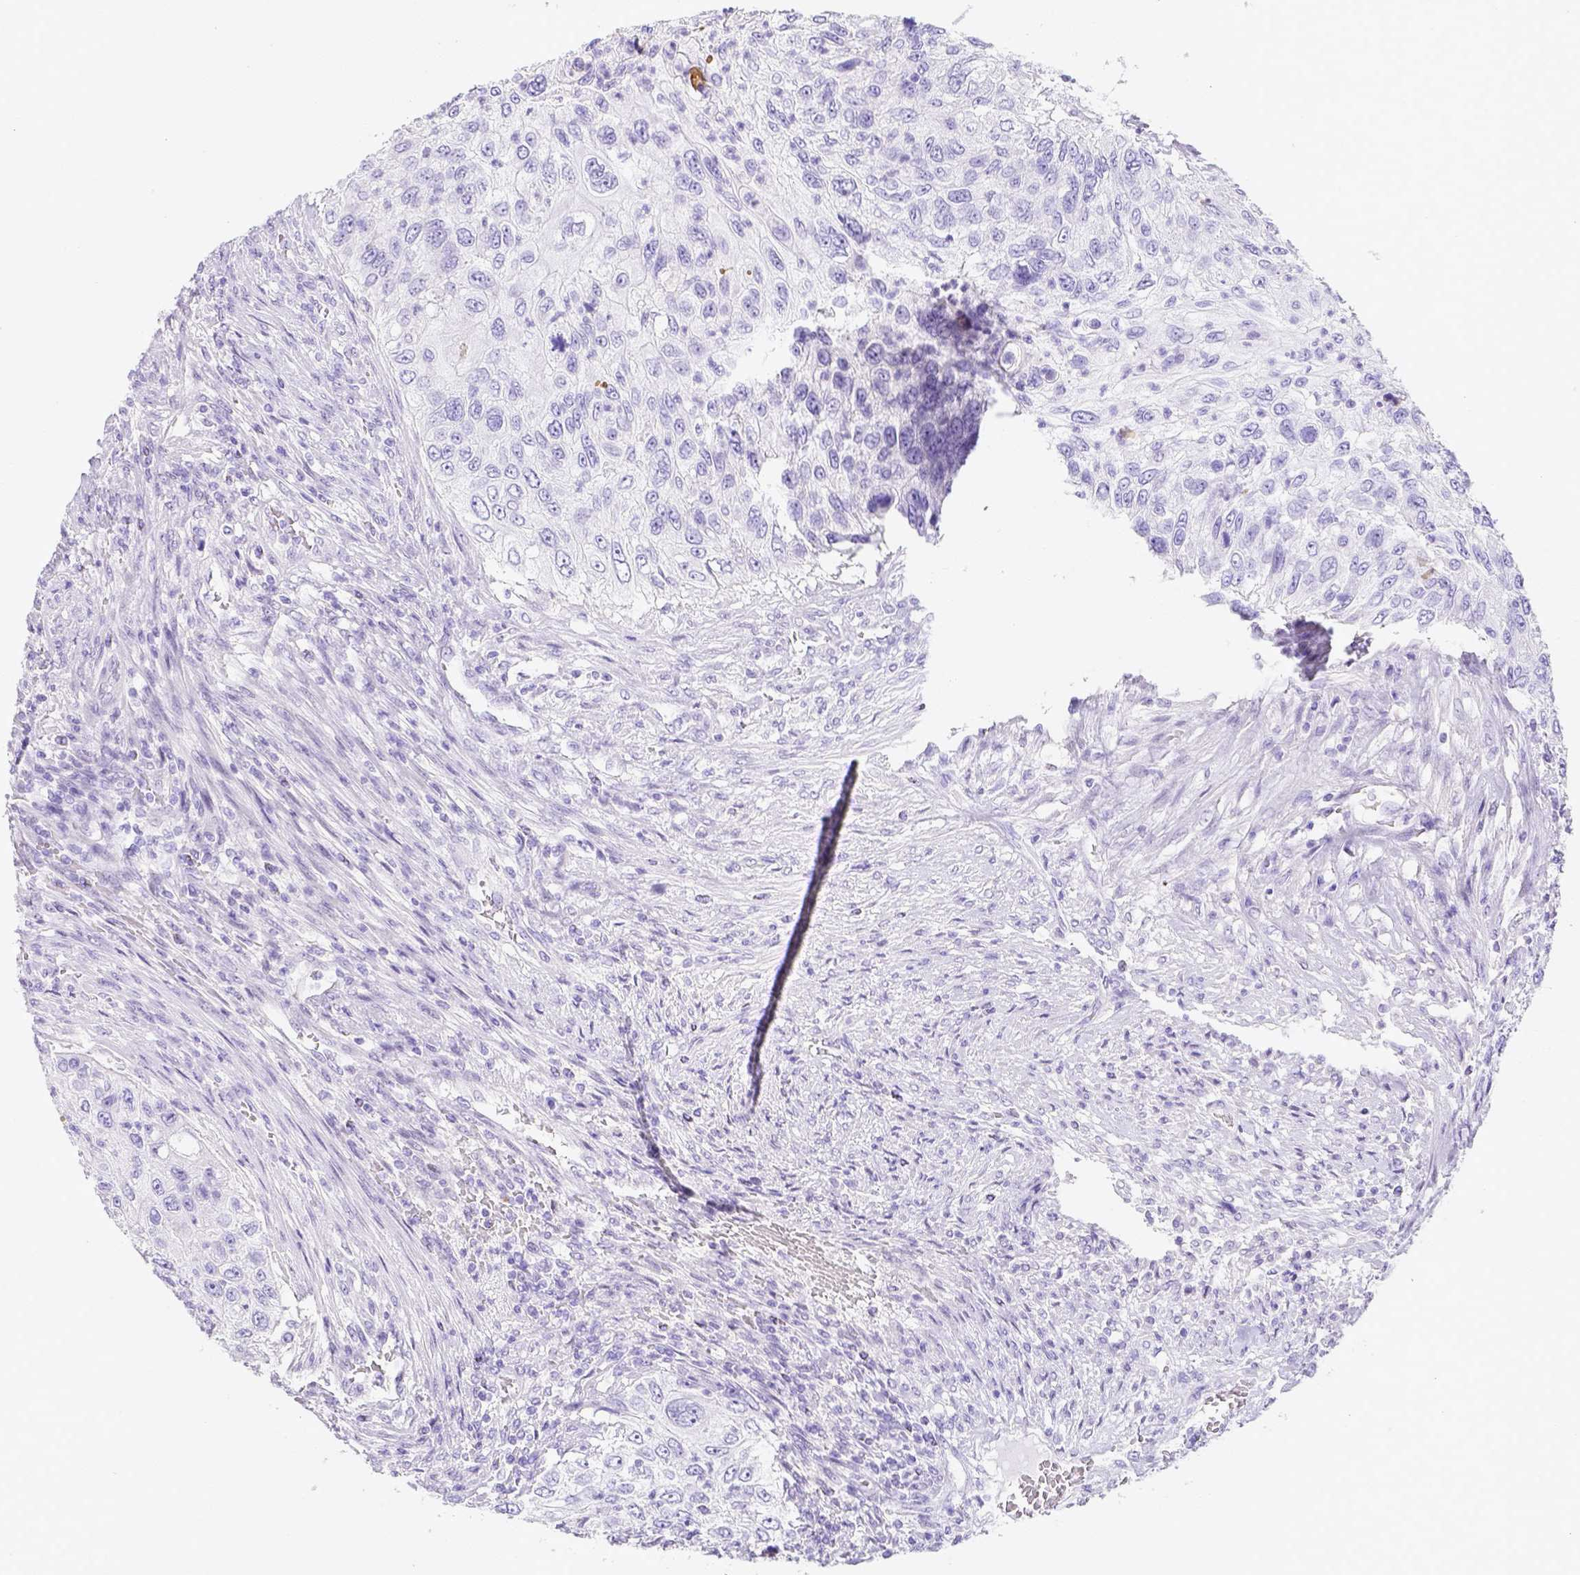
{"staining": {"intensity": "negative", "quantity": "none", "location": "none"}, "tissue": "urothelial cancer", "cell_type": "Tumor cells", "image_type": "cancer", "snomed": [{"axis": "morphology", "description": "Urothelial carcinoma, High grade"}, {"axis": "topography", "description": "Urinary bladder"}], "caption": "An IHC micrograph of urothelial cancer is shown. There is no staining in tumor cells of urothelial cancer.", "gene": "ARHGAP36", "patient": {"sex": "female", "age": 60}}